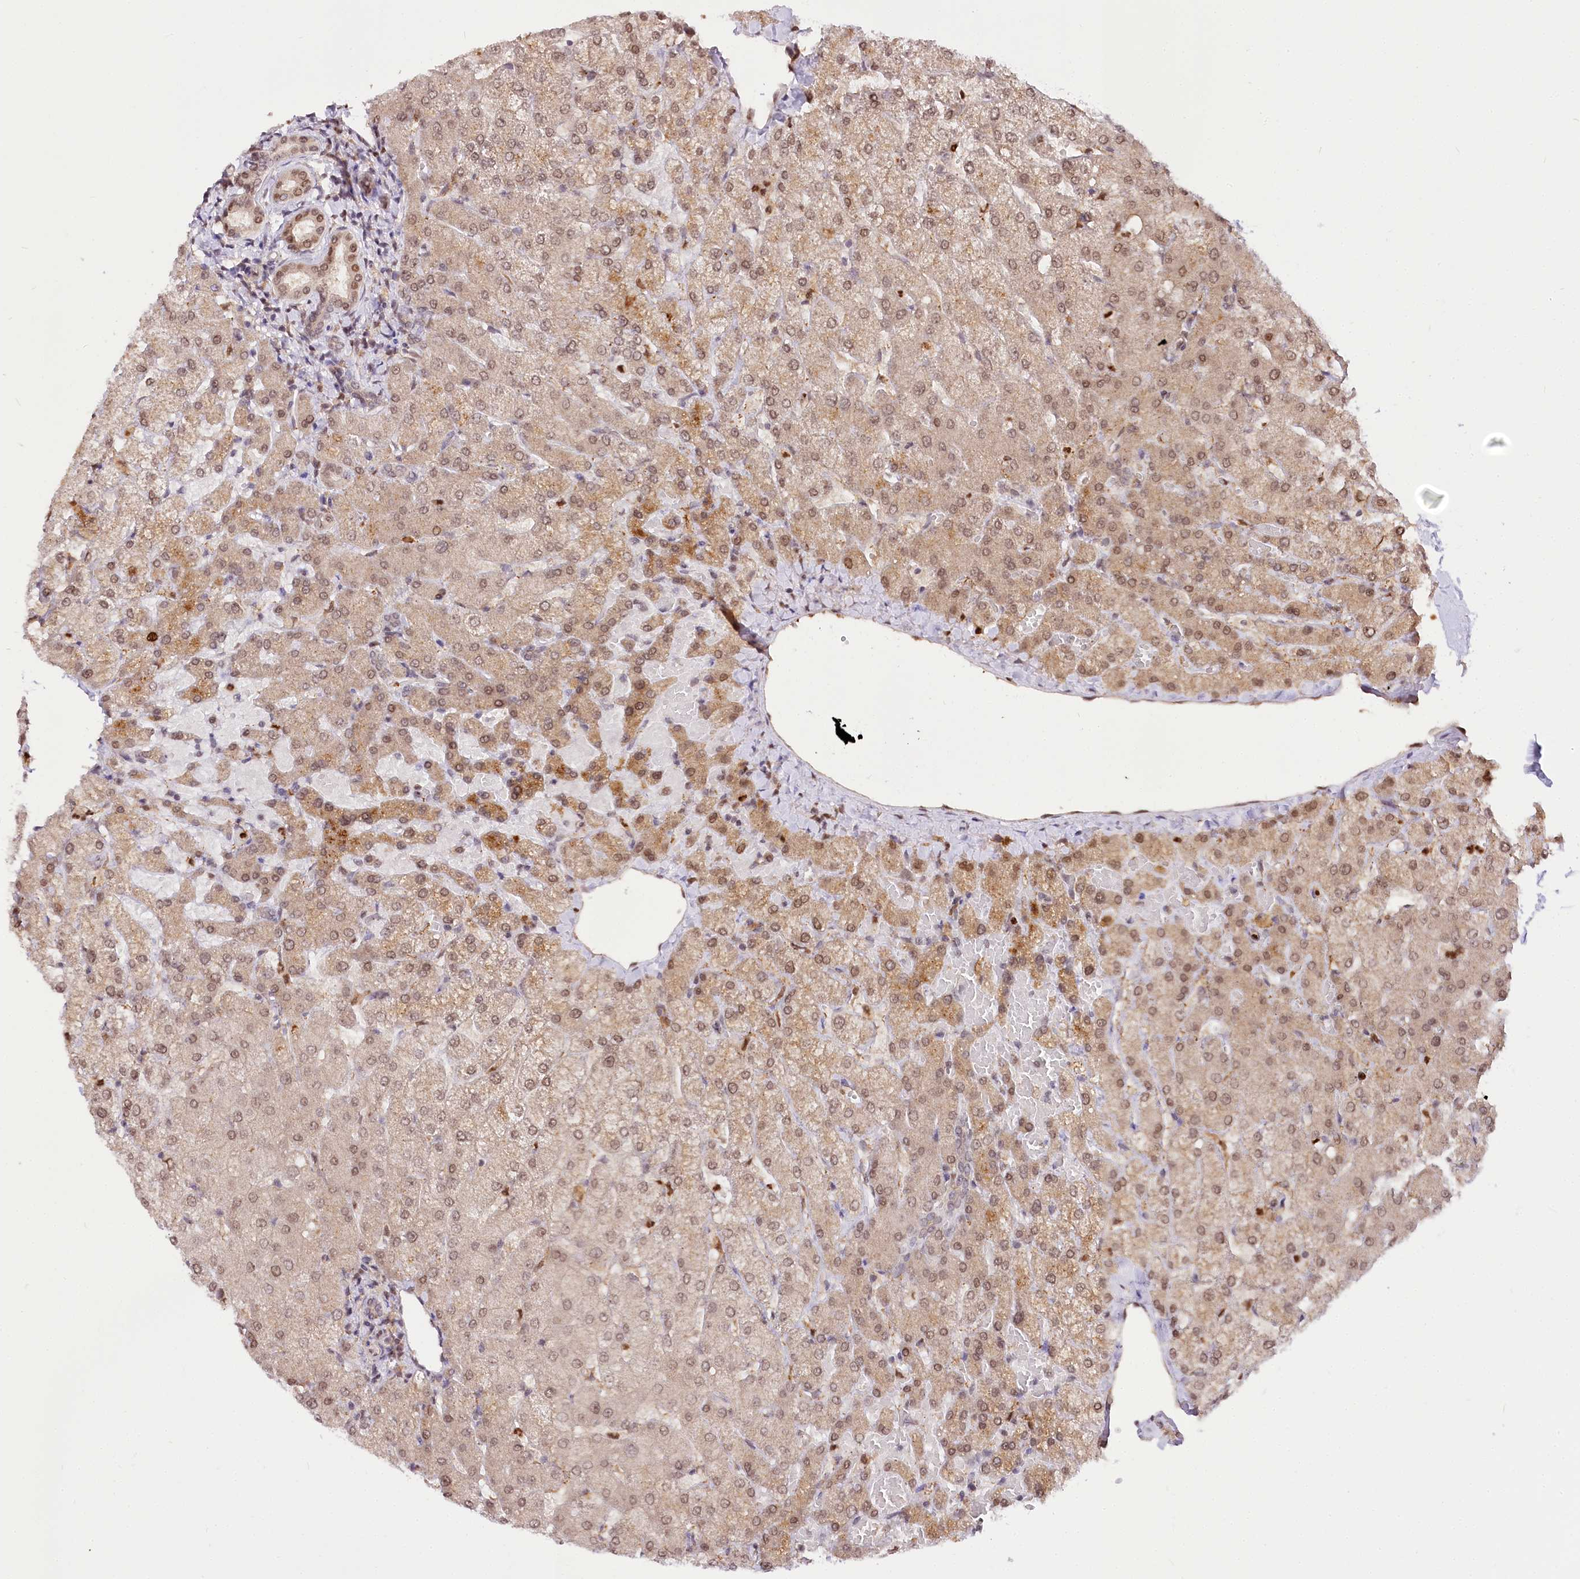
{"staining": {"intensity": "moderate", "quantity": "25%-75%", "location": "nuclear"}, "tissue": "liver", "cell_type": "Cholangiocytes", "image_type": "normal", "snomed": [{"axis": "morphology", "description": "Normal tissue, NOS"}, {"axis": "topography", "description": "Liver"}], "caption": "Cholangiocytes show moderate nuclear positivity in about 25%-75% of cells in unremarkable liver. The staining was performed using DAB (3,3'-diaminobenzidine), with brown indicating positive protein expression. Nuclei are stained blue with hematoxylin.", "gene": "GNL3L", "patient": {"sex": "female", "age": 54}}